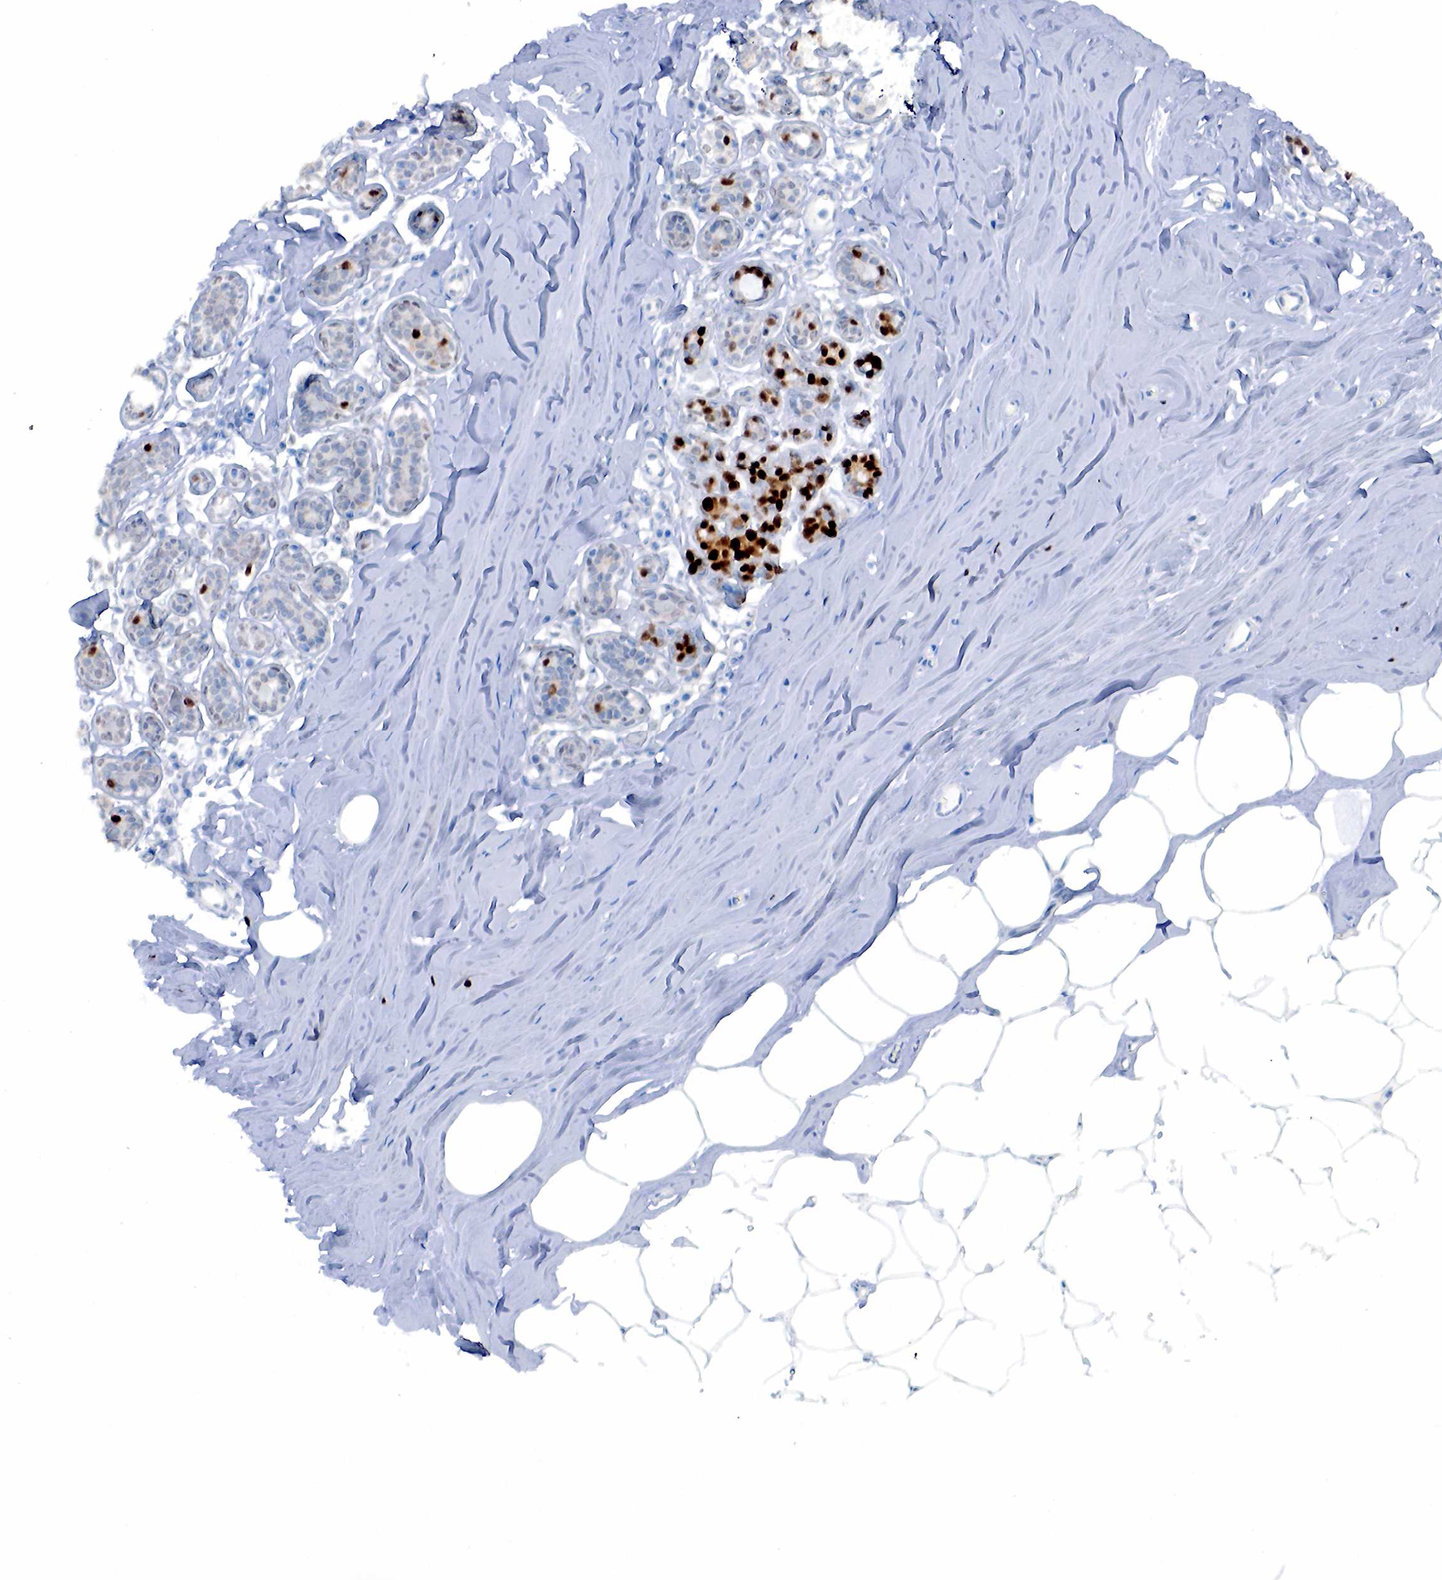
{"staining": {"intensity": "negative", "quantity": "none", "location": "none"}, "tissue": "breast", "cell_type": "Adipocytes", "image_type": "normal", "snomed": [{"axis": "morphology", "description": "Normal tissue, NOS"}, {"axis": "topography", "description": "Breast"}], "caption": "DAB immunohistochemical staining of normal breast displays no significant staining in adipocytes.", "gene": "PGR", "patient": {"sex": "female", "age": 45}}